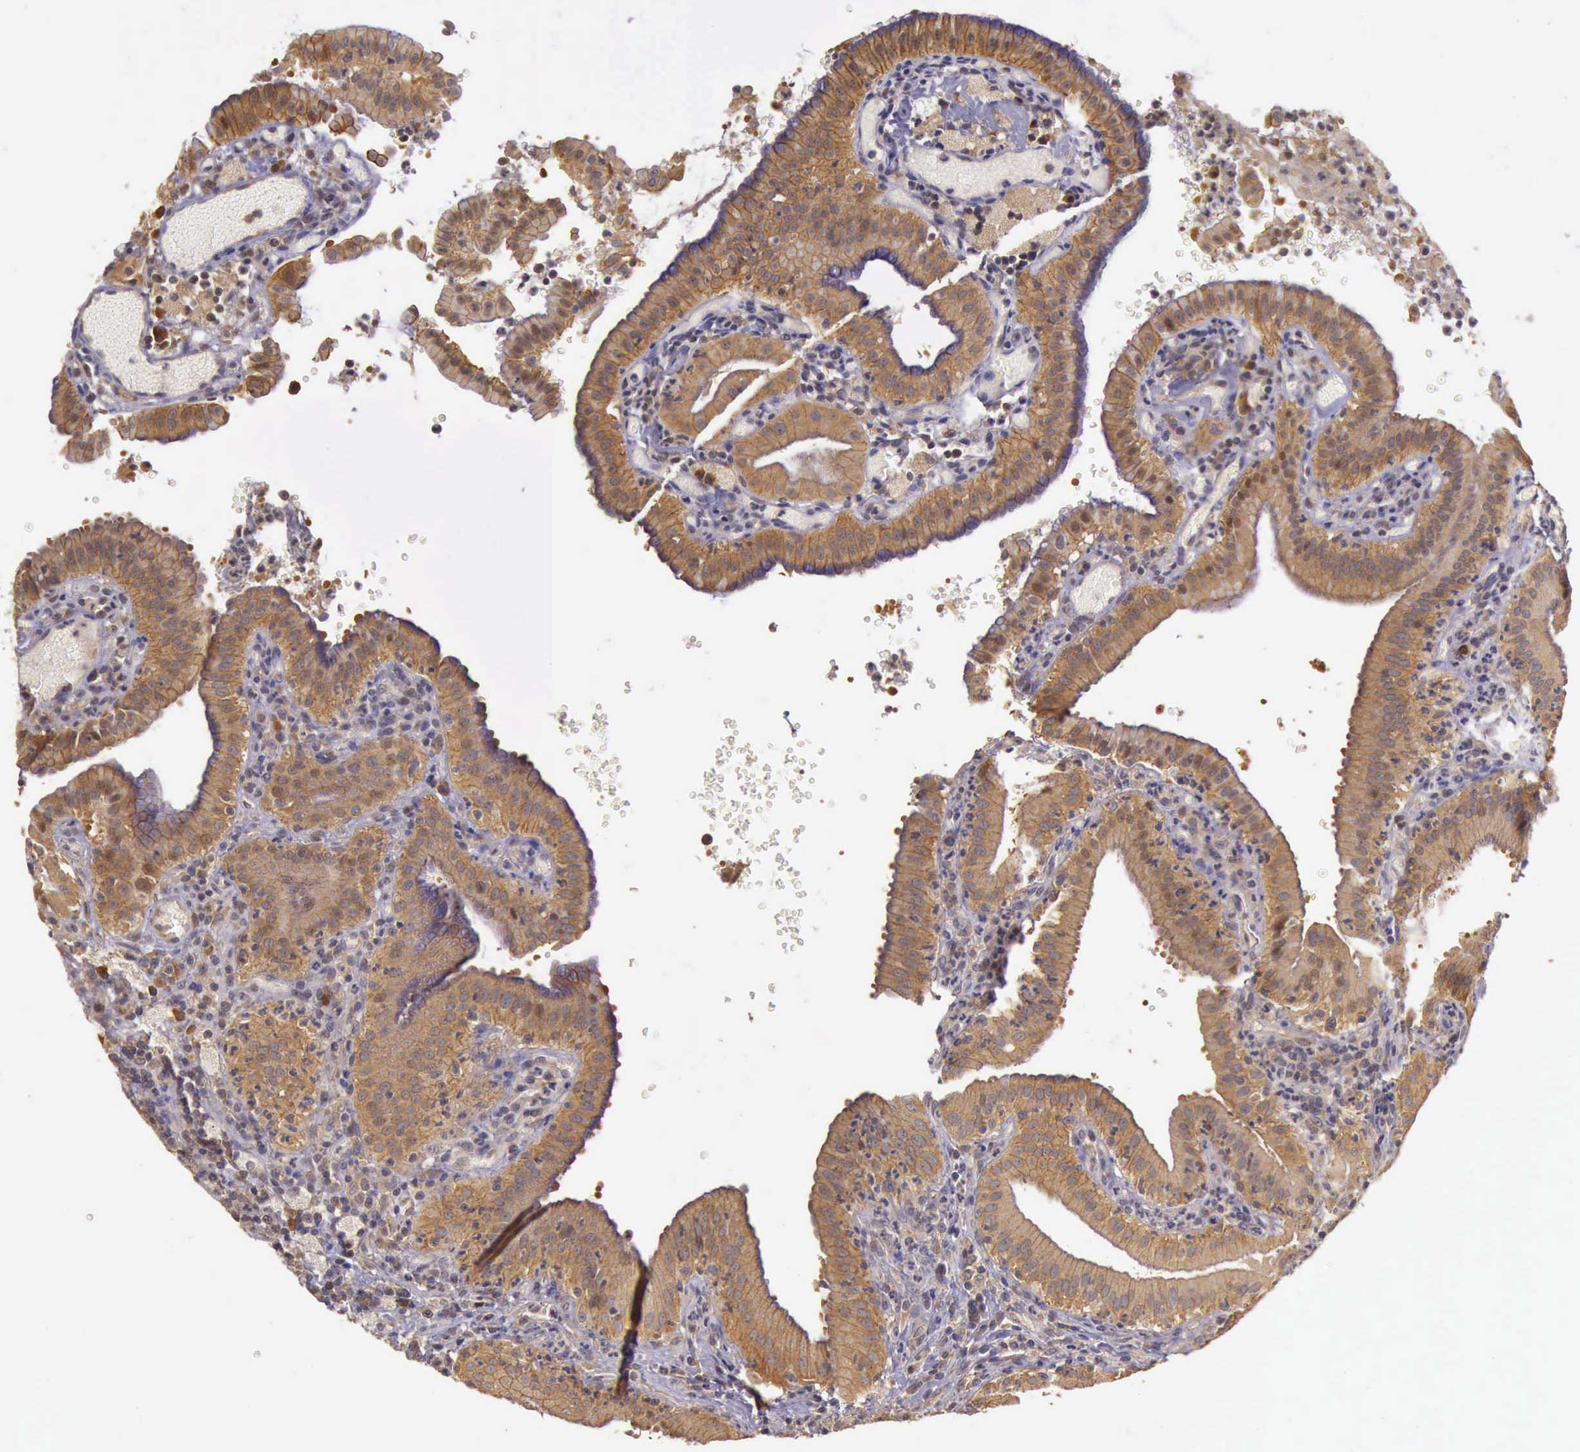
{"staining": {"intensity": "strong", "quantity": ">75%", "location": "cytoplasmic/membranous"}, "tissue": "gallbladder", "cell_type": "Glandular cells", "image_type": "normal", "snomed": [{"axis": "morphology", "description": "Normal tissue, NOS"}, {"axis": "topography", "description": "Gallbladder"}], "caption": "Glandular cells display strong cytoplasmic/membranous positivity in about >75% of cells in normal gallbladder. The protein is shown in brown color, while the nuclei are stained blue.", "gene": "EIF5", "patient": {"sex": "male", "age": 59}}